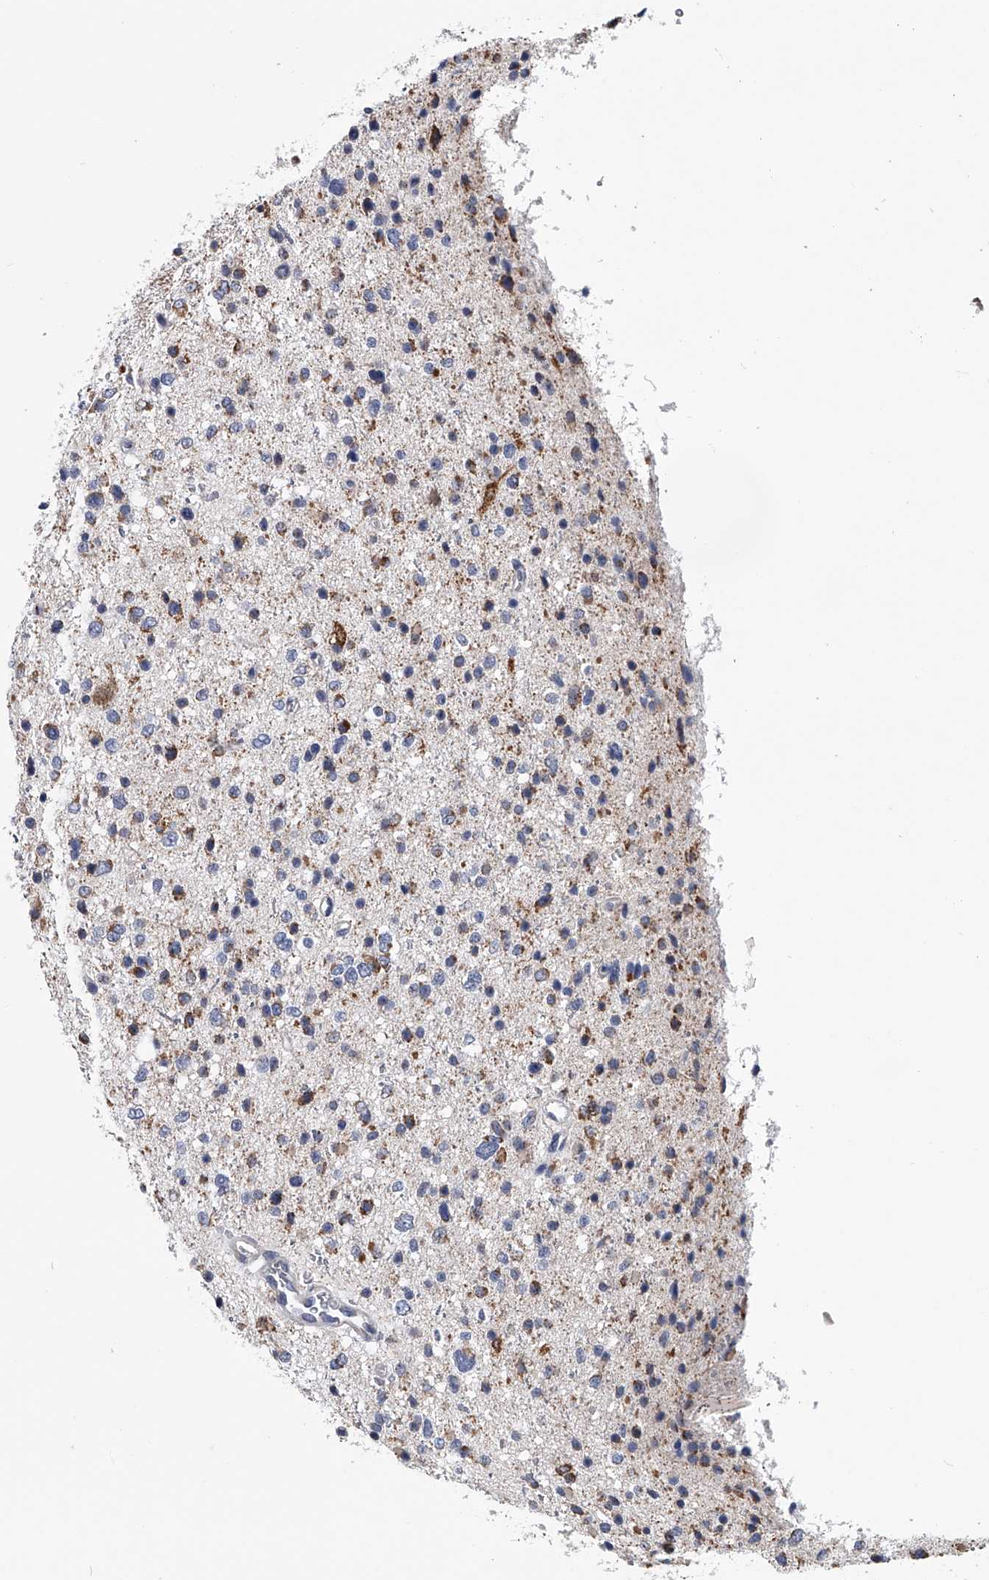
{"staining": {"intensity": "moderate", "quantity": "25%-75%", "location": "cytoplasmic/membranous"}, "tissue": "glioma", "cell_type": "Tumor cells", "image_type": "cancer", "snomed": [{"axis": "morphology", "description": "Glioma, malignant, Low grade"}, {"axis": "topography", "description": "Brain"}], "caption": "Malignant low-grade glioma stained with a brown dye demonstrates moderate cytoplasmic/membranous positive expression in about 25%-75% of tumor cells.", "gene": "OAT", "patient": {"sex": "female", "age": 37}}